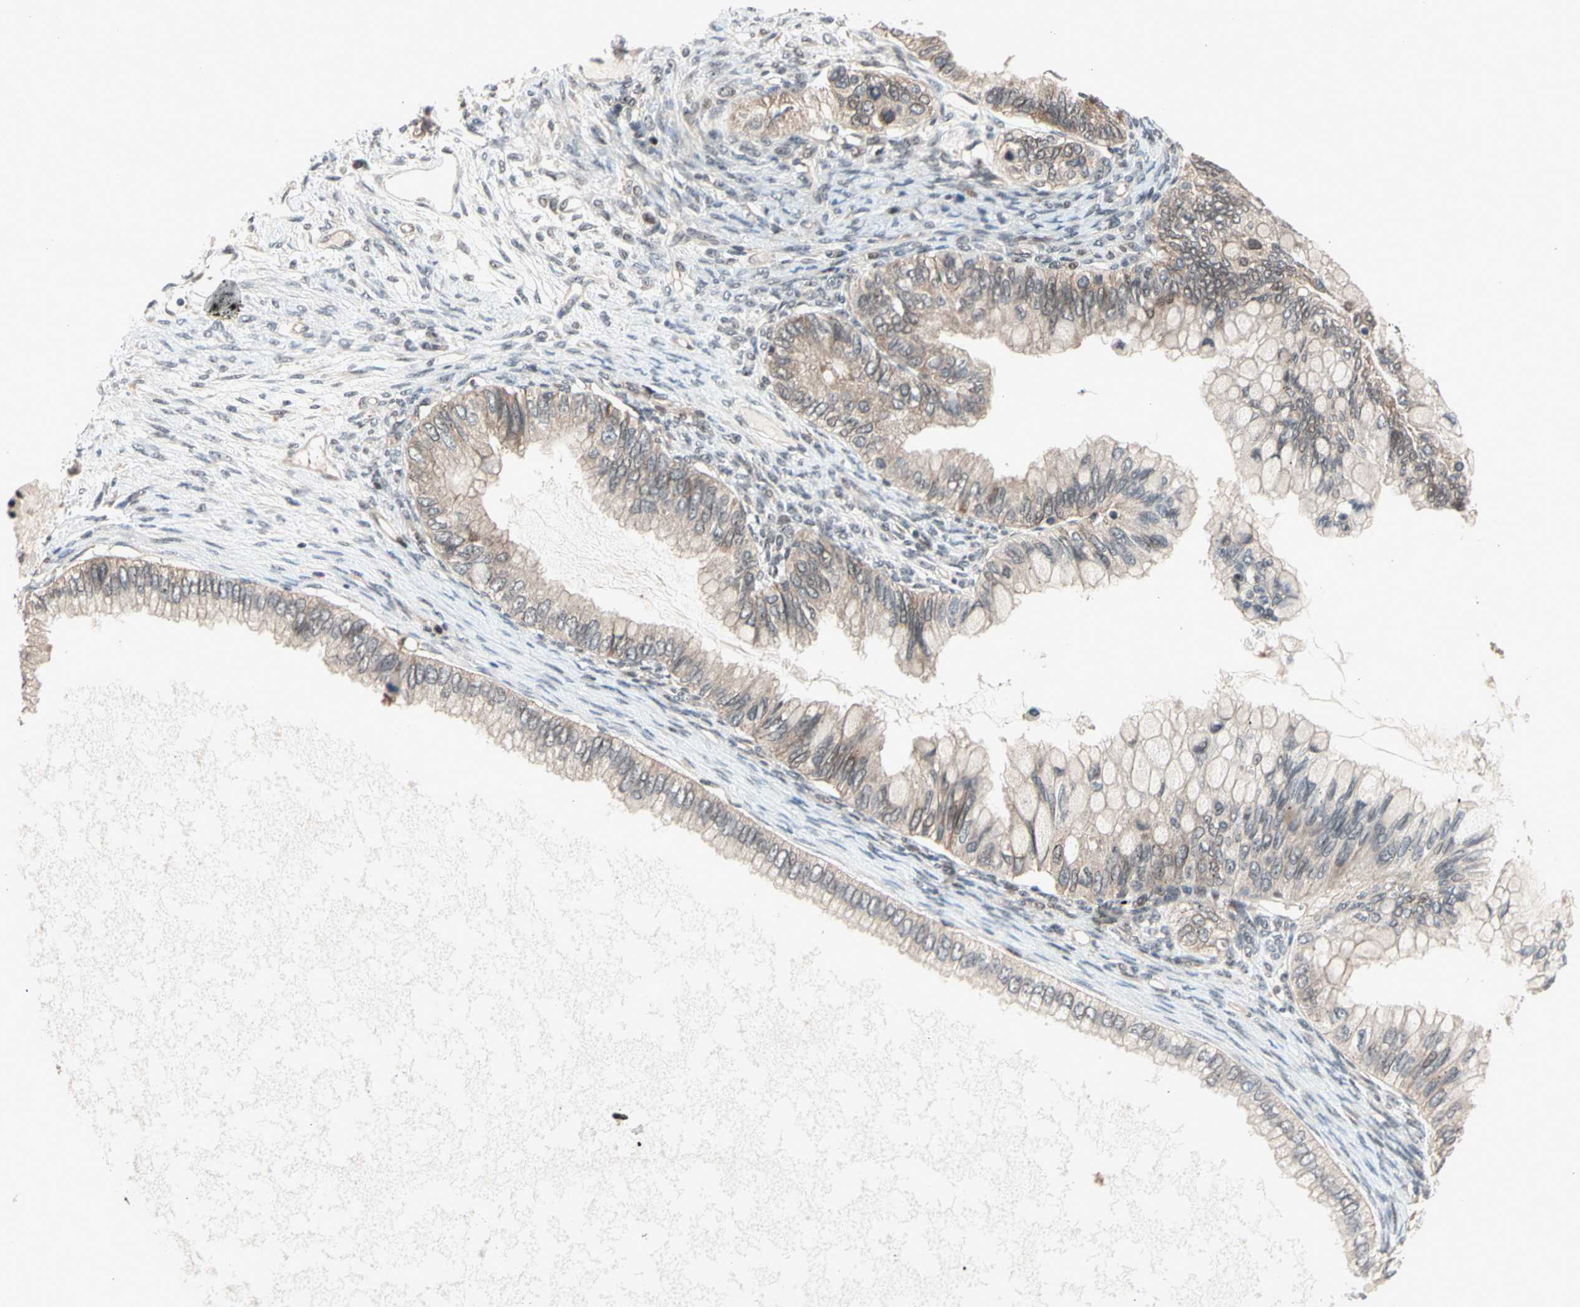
{"staining": {"intensity": "weak", "quantity": ">75%", "location": "cytoplasmic/membranous"}, "tissue": "ovarian cancer", "cell_type": "Tumor cells", "image_type": "cancer", "snomed": [{"axis": "morphology", "description": "Cystadenocarcinoma, mucinous, NOS"}, {"axis": "topography", "description": "Ovary"}], "caption": "Immunohistochemistry of human mucinous cystadenocarcinoma (ovarian) displays low levels of weak cytoplasmic/membranous expression in about >75% of tumor cells.", "gene": "NGEF", "patient": {"sex": "female", "age": 80}}